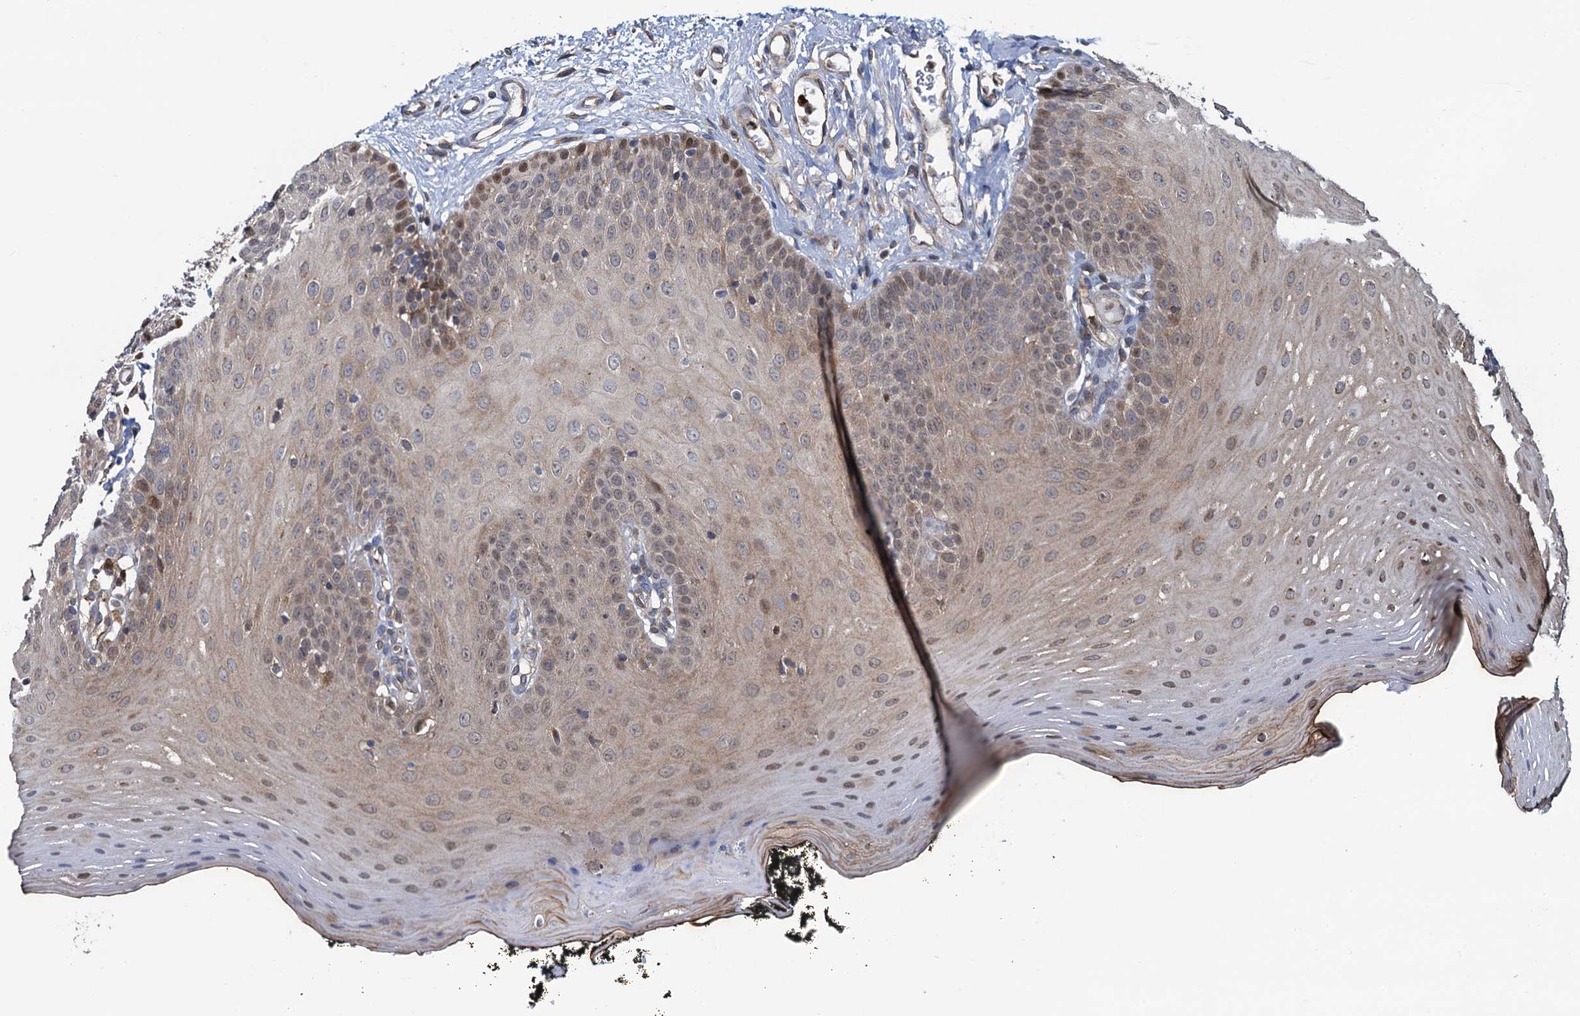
{"staining": {"intensity": "weak", "quantity": ">75%", "location": "cytoplasmic/membranous,nuclear"}, "tissue": "oral mucosa", "cell_type": "Squamous epithelial cells", "image_type": "normal", "snomed": [{"axis": "morphology", "description": "Normal tissue, NOS"}, {"axis": "topography", "description": "Oral tissue"}], "caption": "Protein staining shows weak cytoplasmic/membranous,nuclear expression in approximately >75% of squamous epithelial cells in normal oral mucosa.", "gene": "RNF125", "patient": {"sex": "male", "age": 74}}